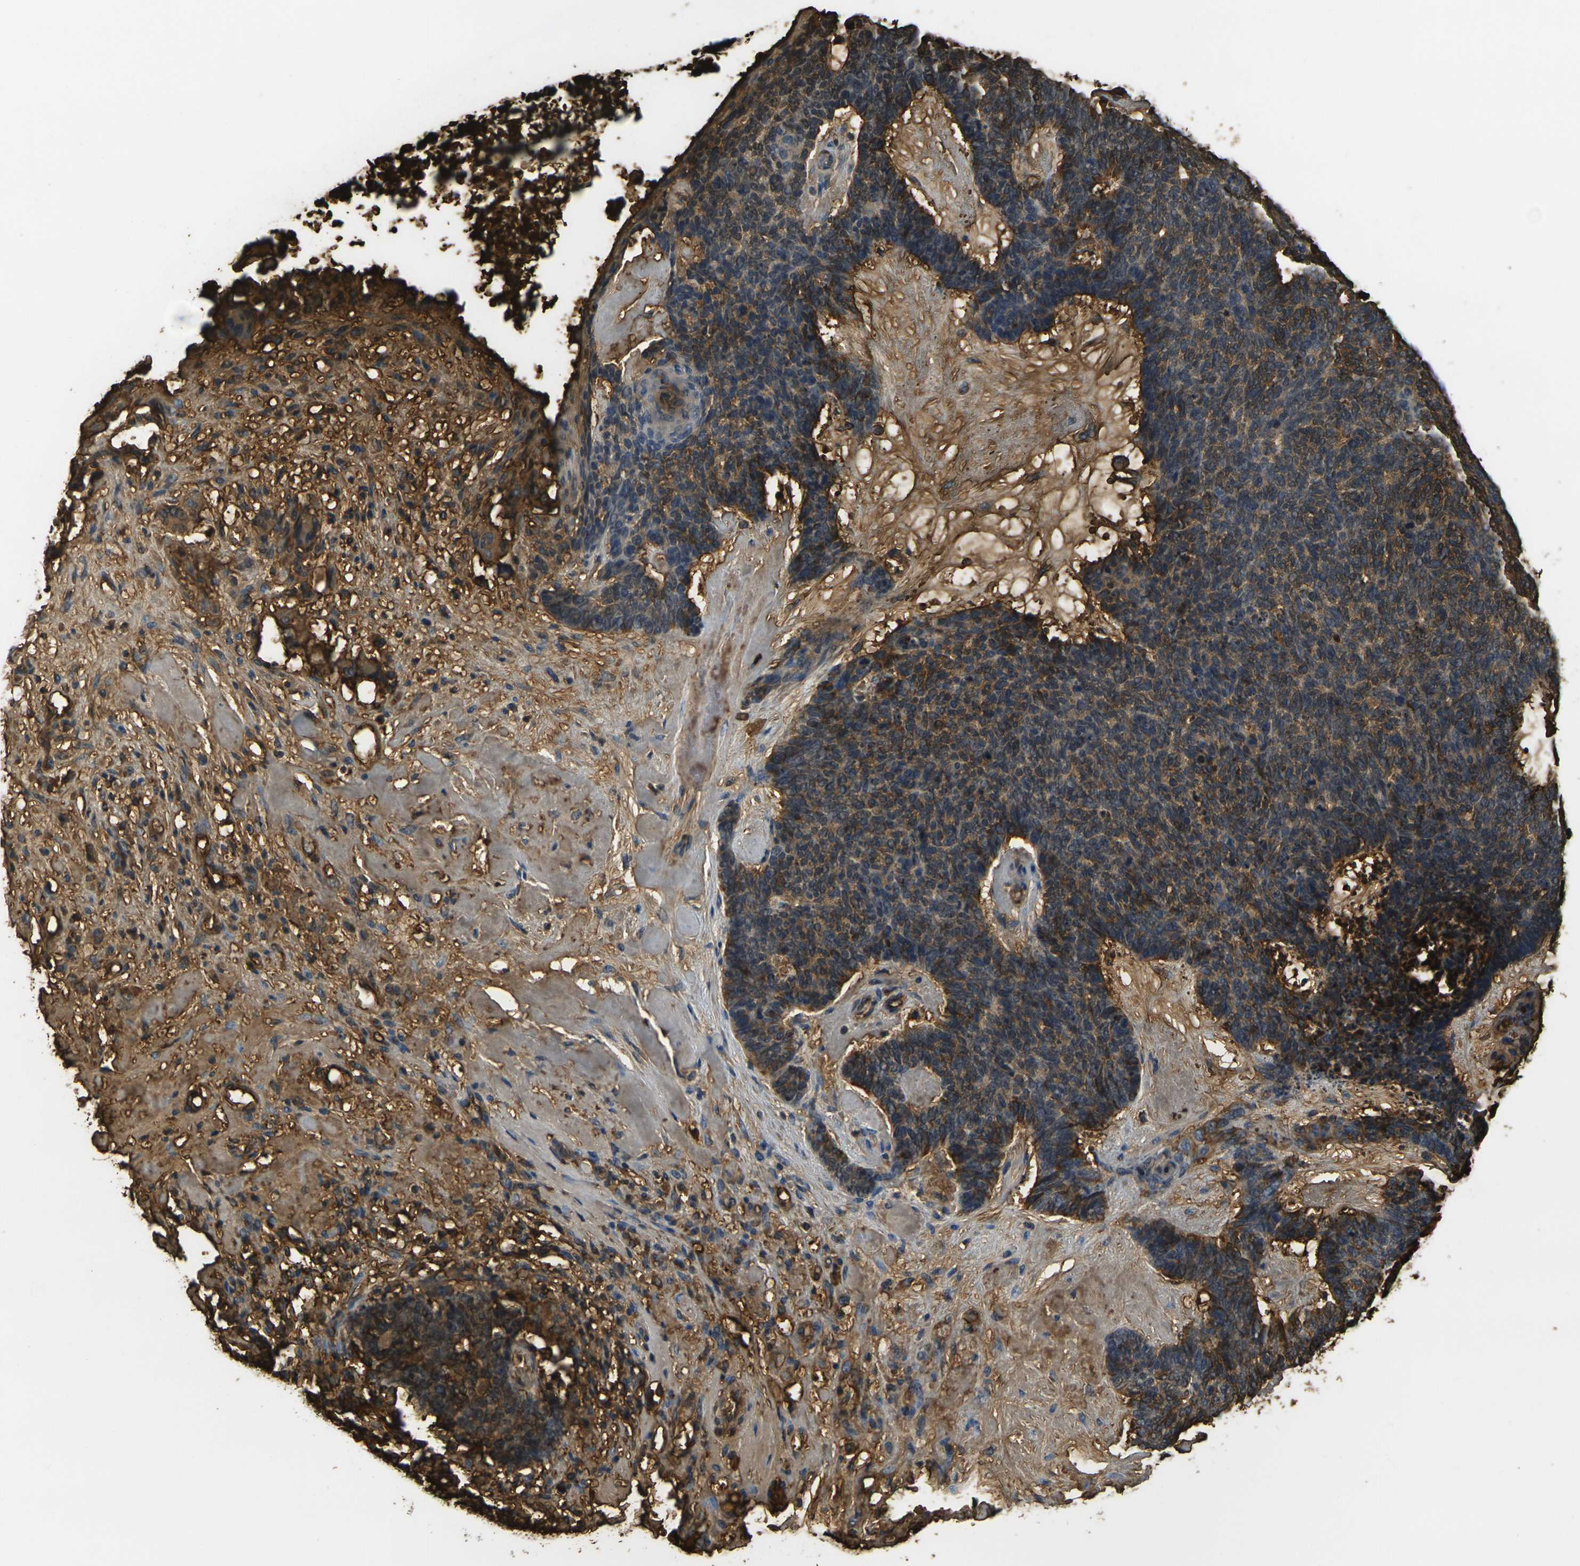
{"staining": {"intensity": "moderate", "quantity": ">75%", "location": "cytoplasmic/membranous"}, "tissue": "skin cancer", "cell_type": "Tumor cells", "image_type": "cancer", "snomed": [{"axis": "morphology", "description": "Basal cell carcinoma"}, {"axis": "topography", "description": "Skin"}], "caption": "Skin basal cell carcinoma stained for a protein (brown) demonstrates moderate cytoplasmic/membranous positive positivity in about >75% of tumor cells.", "gene": "PLCD1", "patient": {"sex": "female", "age": 84}}